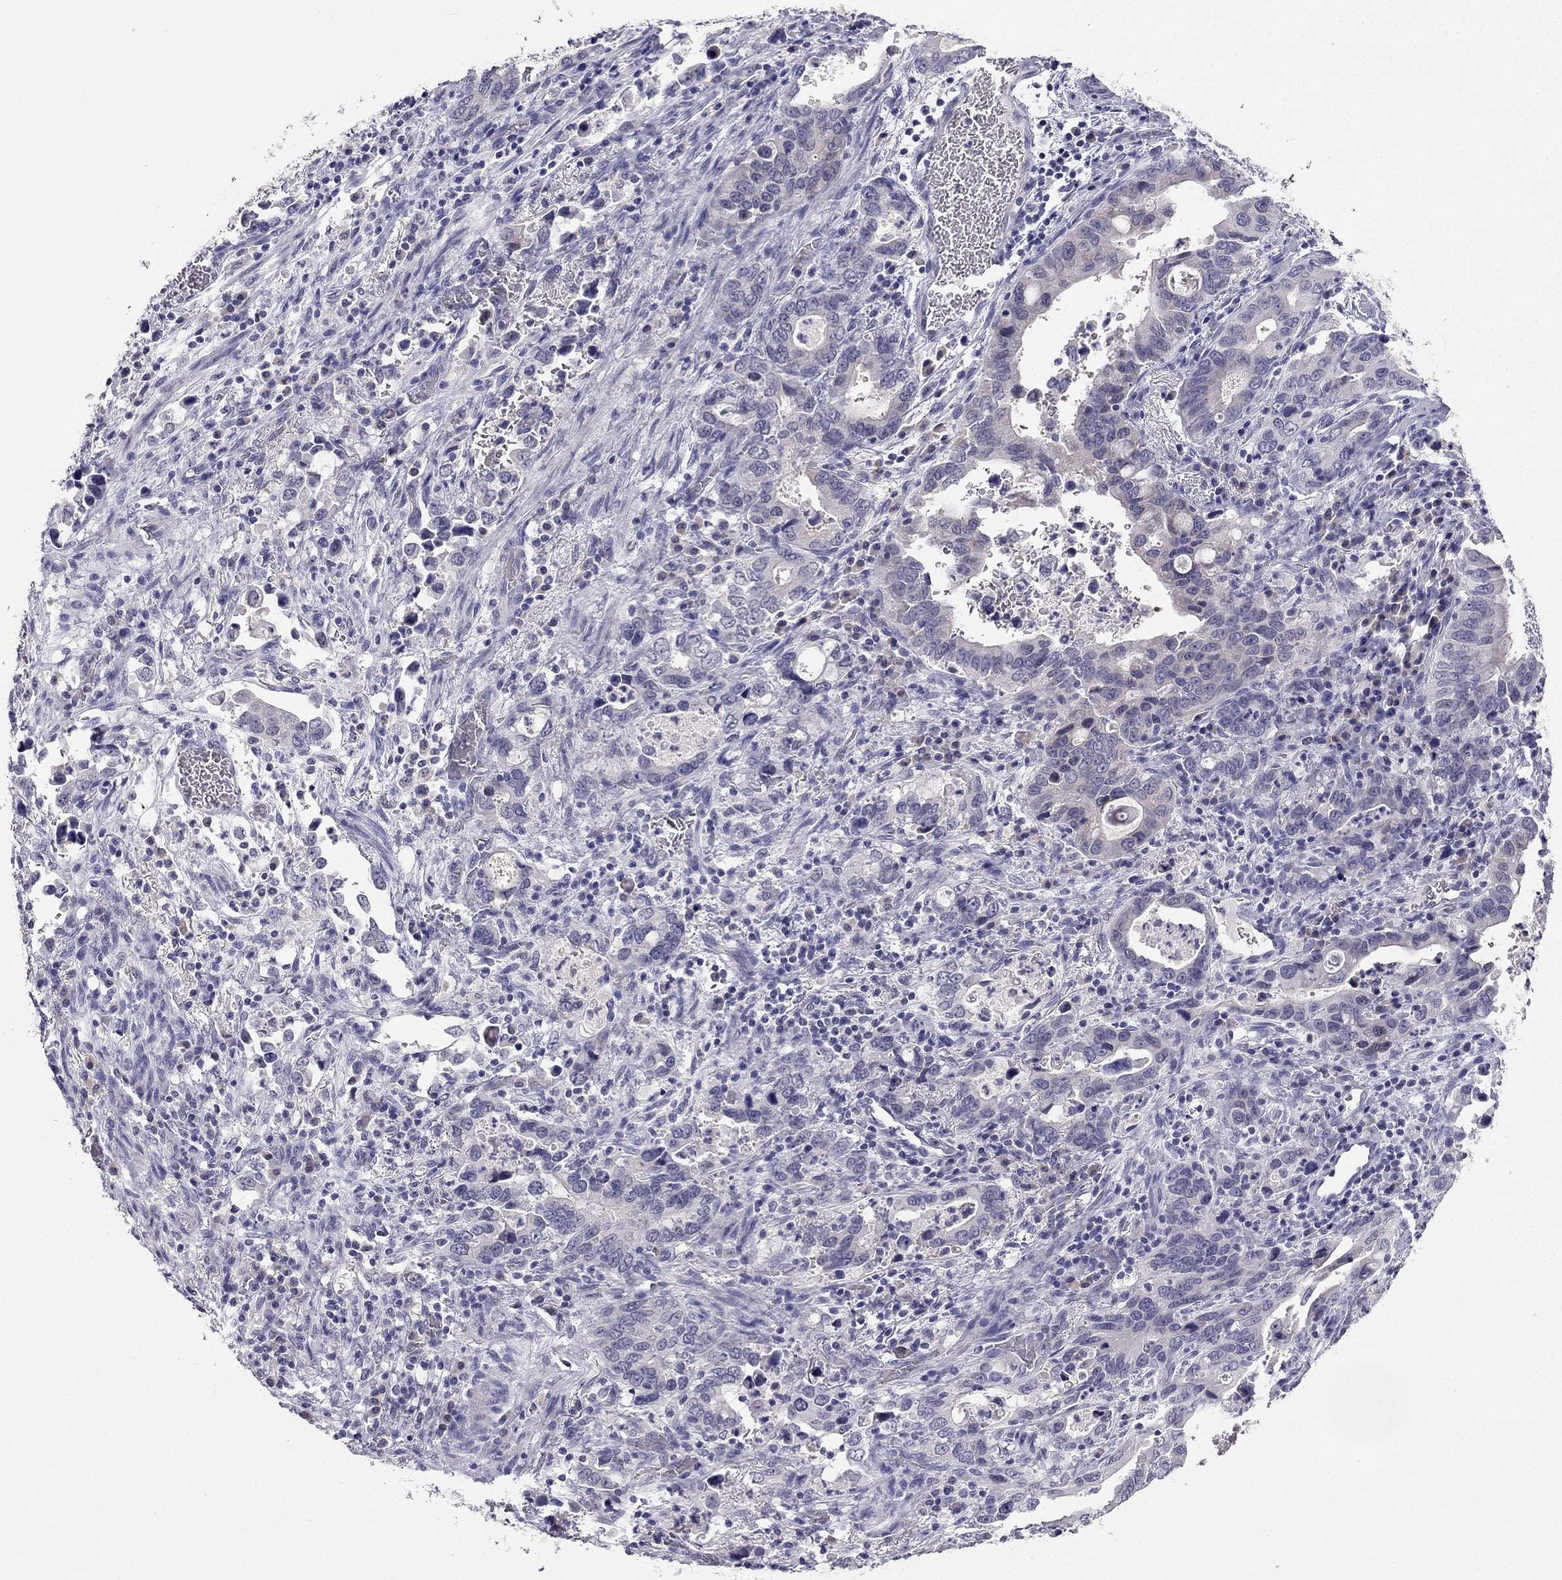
{"staining": {"intensity": "negative", "quantity": "none", "location": "none"}, "tissue": "stomach cancer", "cell_type": "Tumor cells", "image_type": "cancer", "snomed": [{"axis": "morphology", "description": "Adenocarcinoma, NOS"}, {"axis": "topography", "description": "Stomach, upper"}], "caption": "This is a micrograph of immunohistochemistry (IHC) staining of adenocarcinoma (stomach), which shows no positivity in tumor cells.", "gene": "C16orf89", "patient": {"sex": "male", "age": 74}}